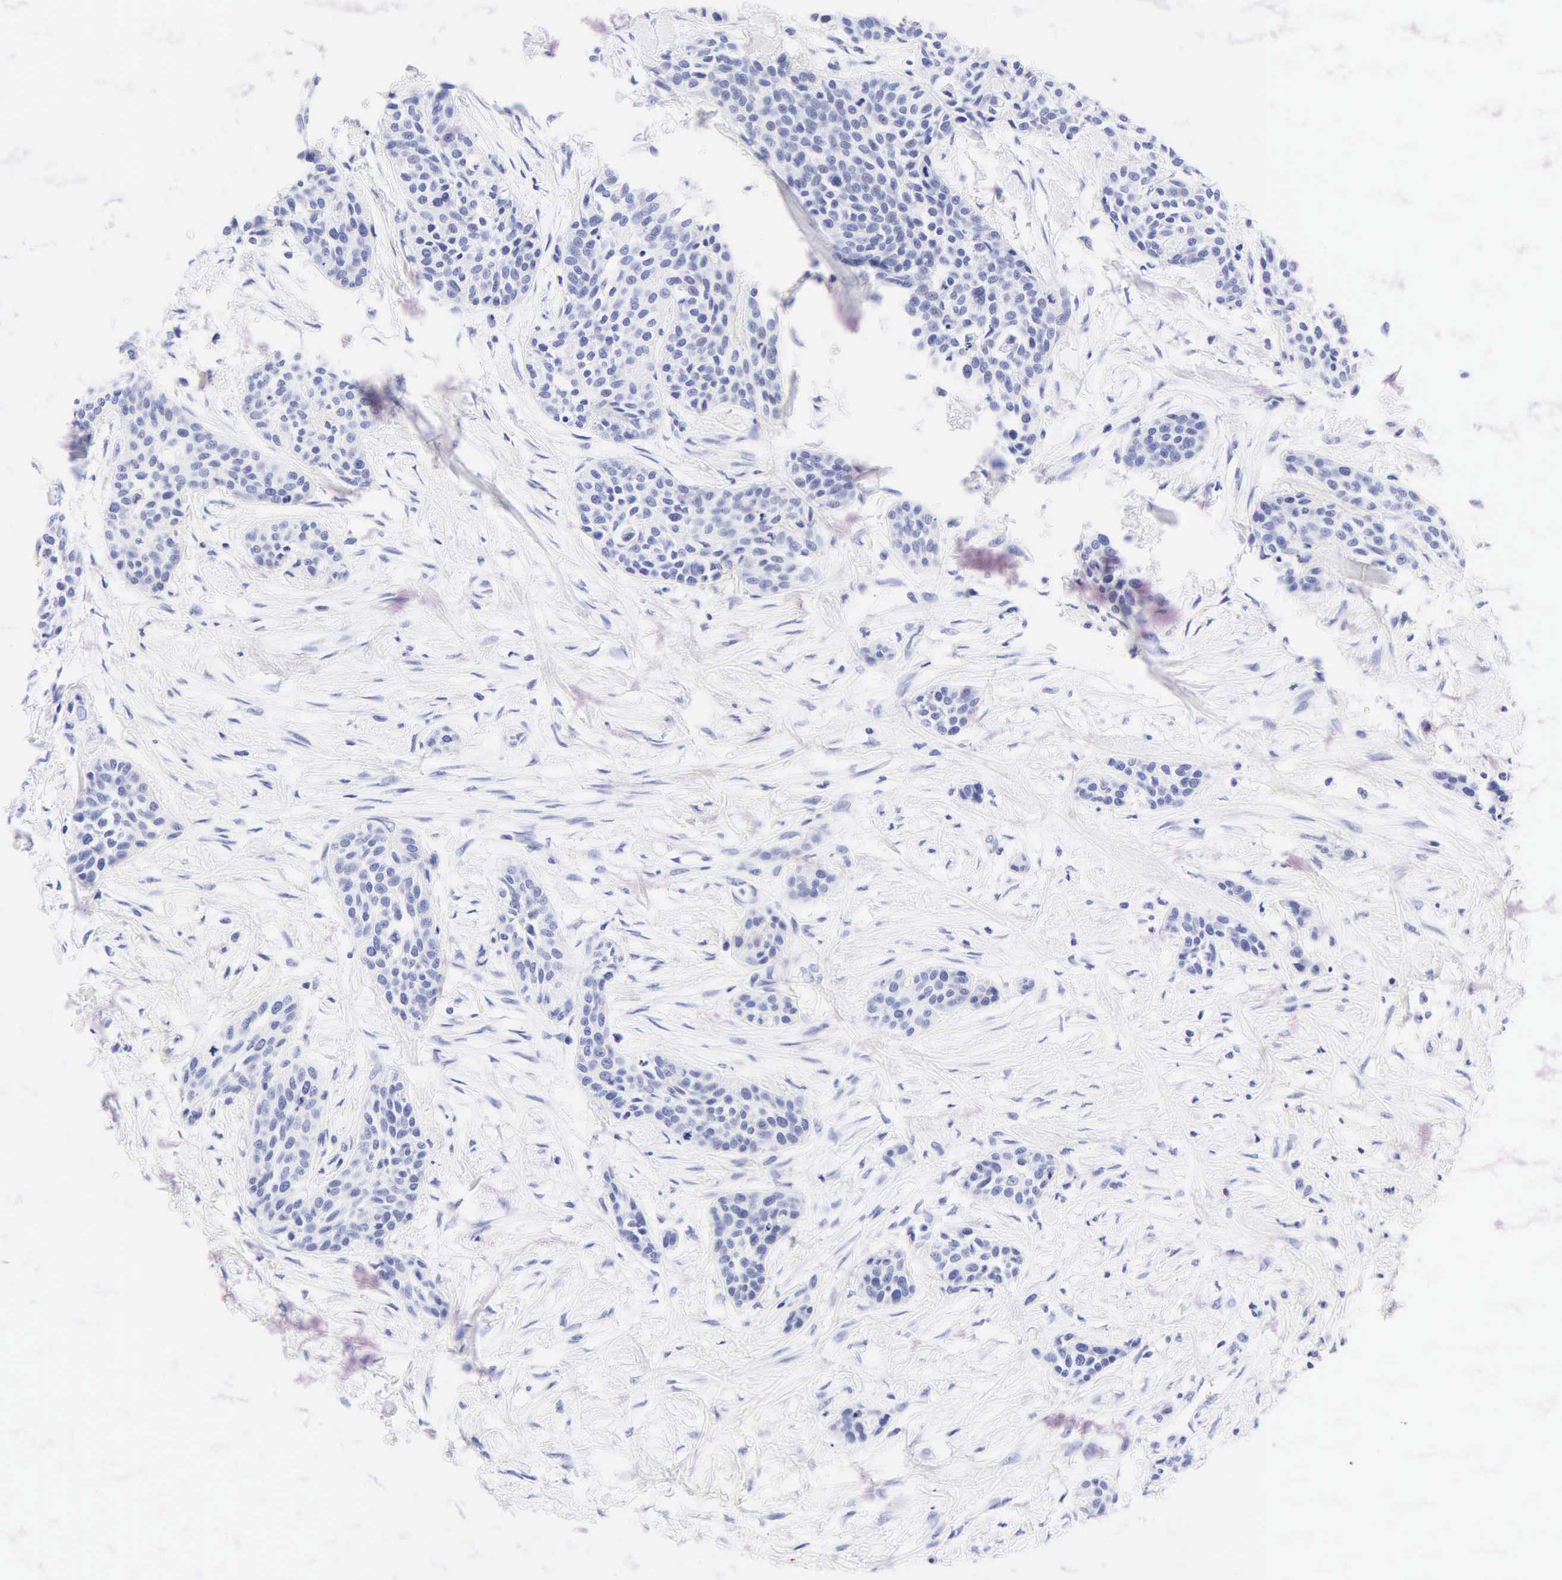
{"staining": {"intensity": "negative", "quantity": "none", "location": "none"}, "tissue": "urothelial cancer", "cell_type": "Tumor cells", "image_type": "cancer", "snomed": [{"axis": "morphology", "description": "Urothelial carcinoma, High grade"}, {"axis": "topography", "description": "Urinary bladder"}], "caption": "IHC of high-grade urothelial carcinoma reveals no staining in tumor cells.", "gene": "KRT20", "patient": {"sex": "male", "age": 56}}